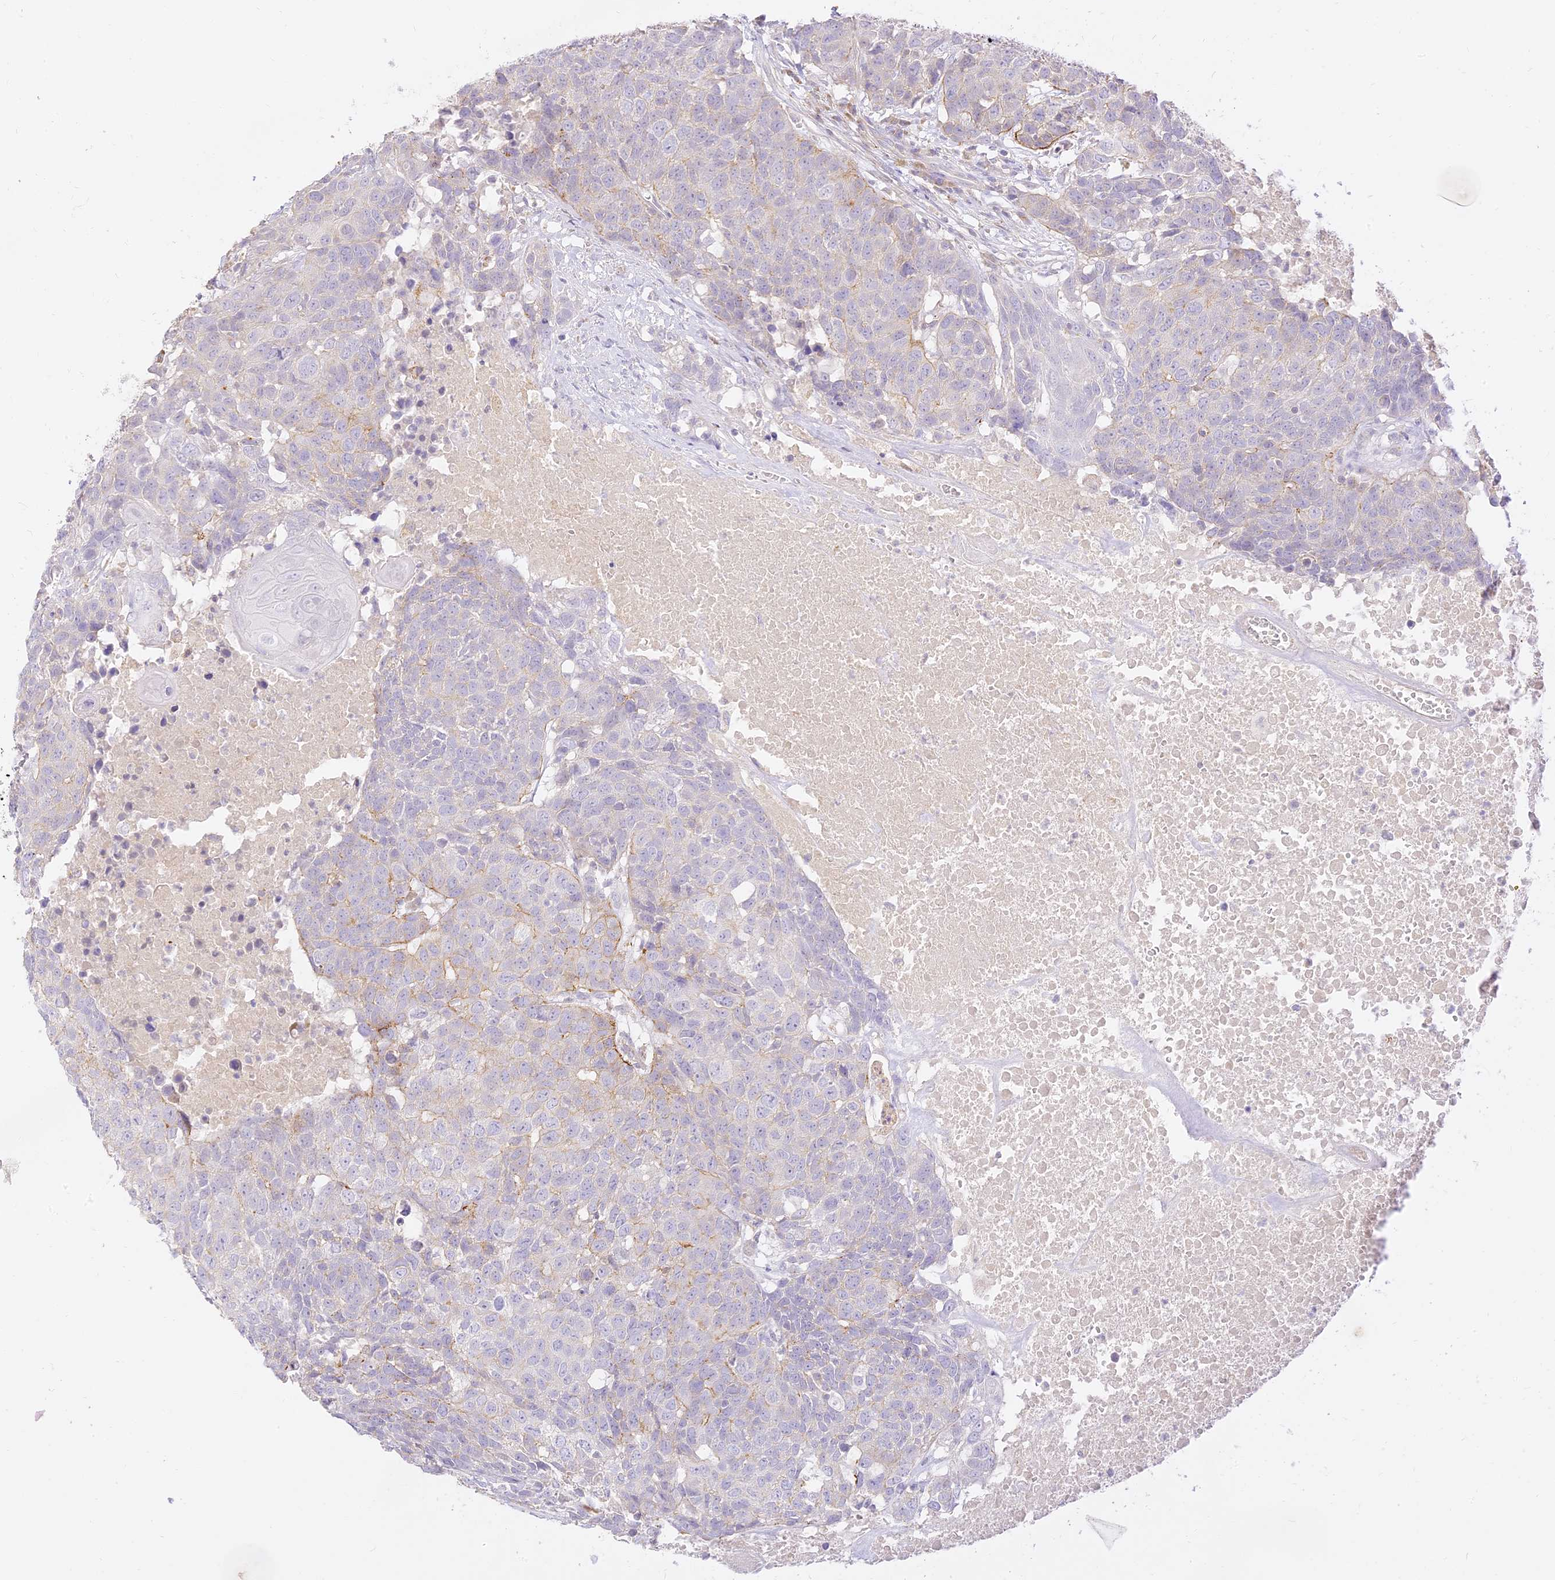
{"staining": {"intensity": "negative", "quantity": "none", "location": "none"}, "tissue": "head and neck cancer", "cell_type": "Tumor cells", "image_type": "cancer", "snomed": [{"axis": "morphology", "description": "Squamous cell carcinoma, NOS"}, {"axis": "topography", "description": "Head-Neck"}], "caption": "The micrograph reveals no significant positivity in tumor cells of head and neck cancer.", "gene": "LRRC15", "patient": {"sex": "male", "age": 66}}